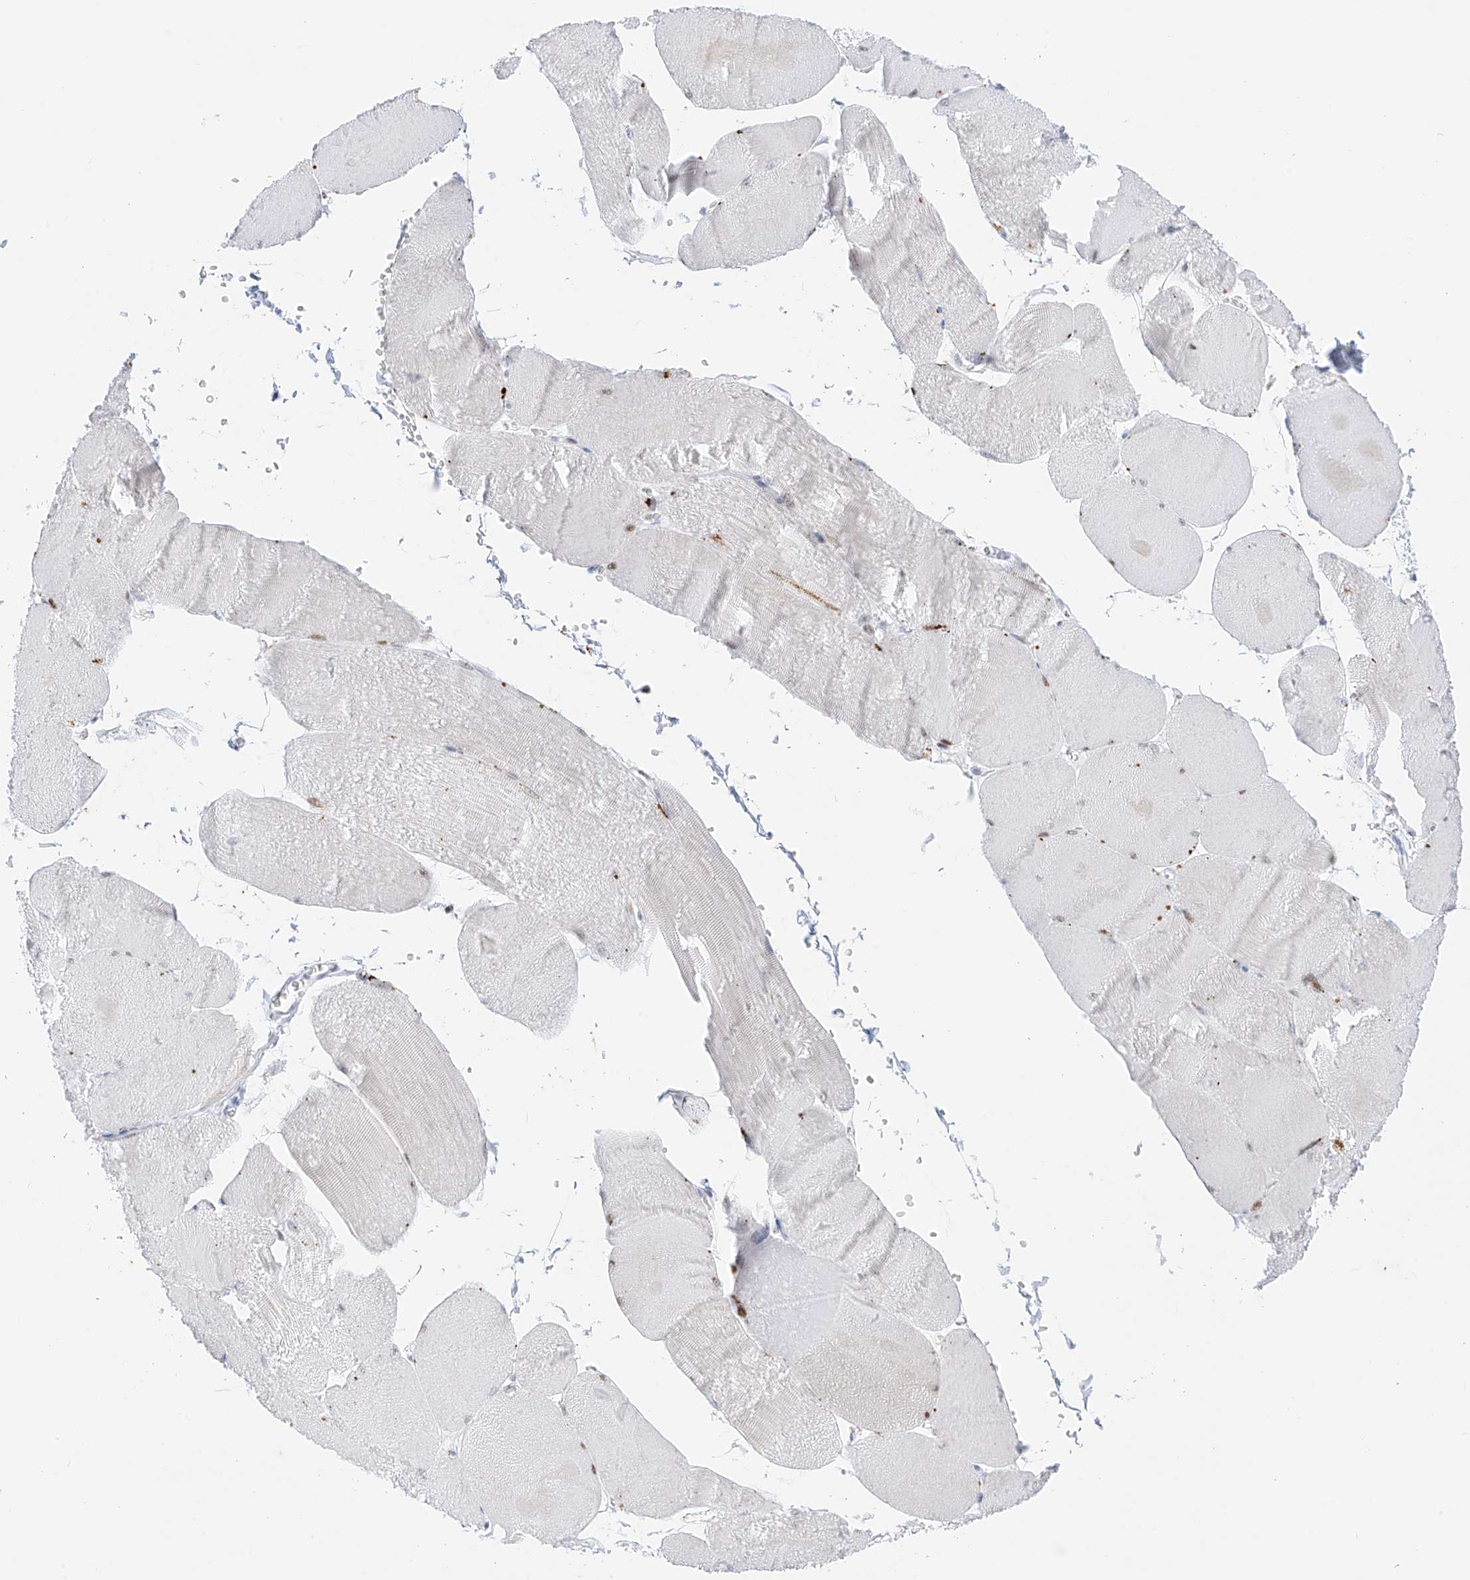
{"staining": {"intensity": "negative", "quantity": "none", "location": "none"}, "tissue": "skeletal muscle", "cell_type": "Myocytes", "image_type": "normal", "snomed": [{"axis": "morphology", "description": "Normal tissue, NOS"}, {"axis": "morphology", "description": "Basal cell carcinoma"}, {"axis": "topography", "description": "Skeletal muscle"}], "caption": "There is no significant positivity in myocytes of skeletal muscle. Brightfield microscopy of IHC stained with DAB (brown) and hematoxylin (blue), captured at high magnification.", "gene": "PSPH", "patient": {"sex": "female", "age": 64}}